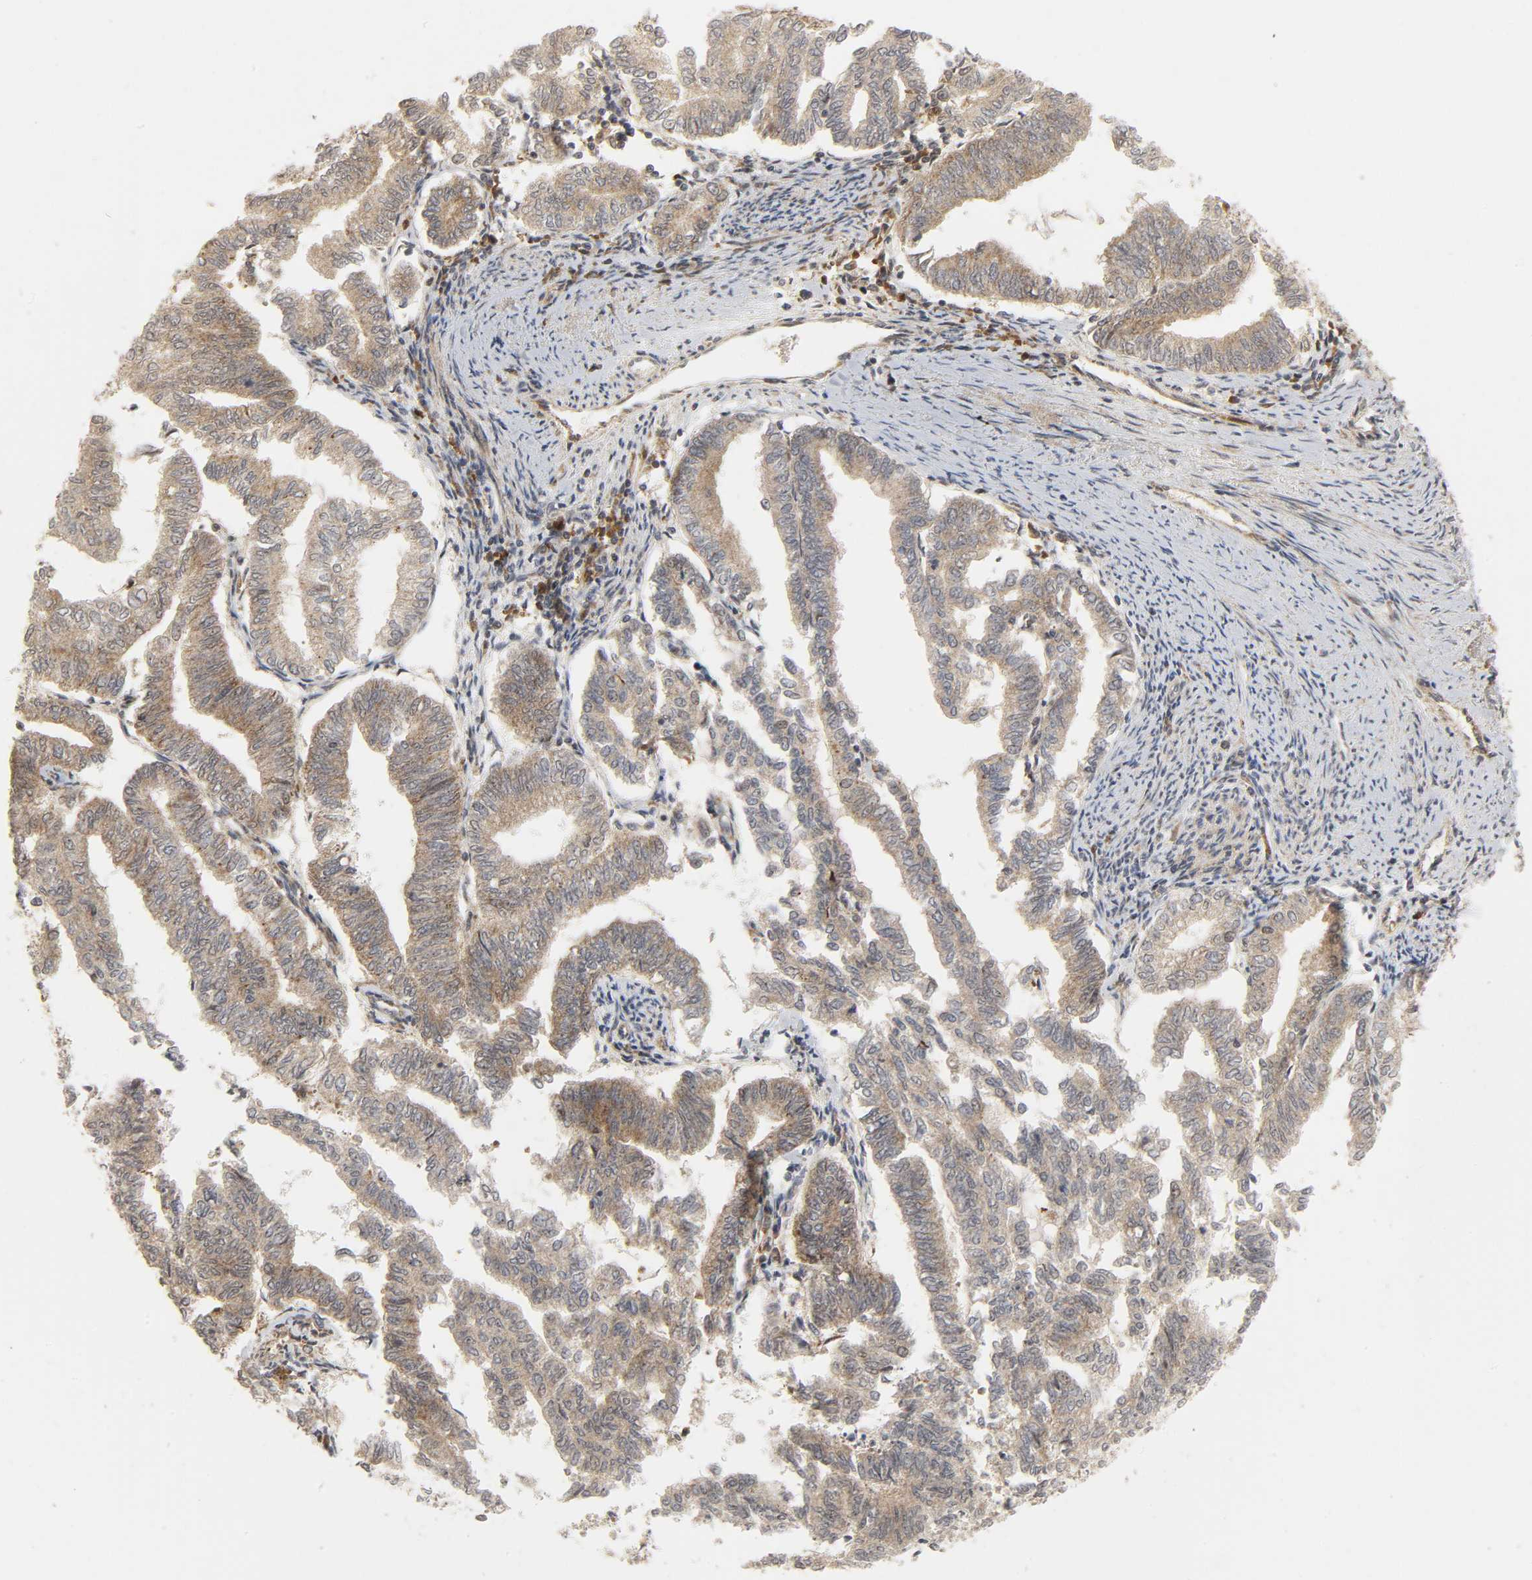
{"staining": {"intensity": "moderate", "quantity": ">75%", "location": "cytoplasmic/membranous"}, "tissue": "endometrial cancer", "cell_type": "Tumor cells", "image_type": "cancer", "snomed": [{"axis": "morphology", "description": "Adenocarcinoma, NOS"}, {"axis": "topography", "description": "Endometrium"}], "caption": "The image displays staining of adenocarcinoma (endometrial), revealing moderate cytoplasmic/membranous protein expression (brown color) within tumor cells.", "gene": "CHUK", "patient": {"sex": "female", "age": 79}}